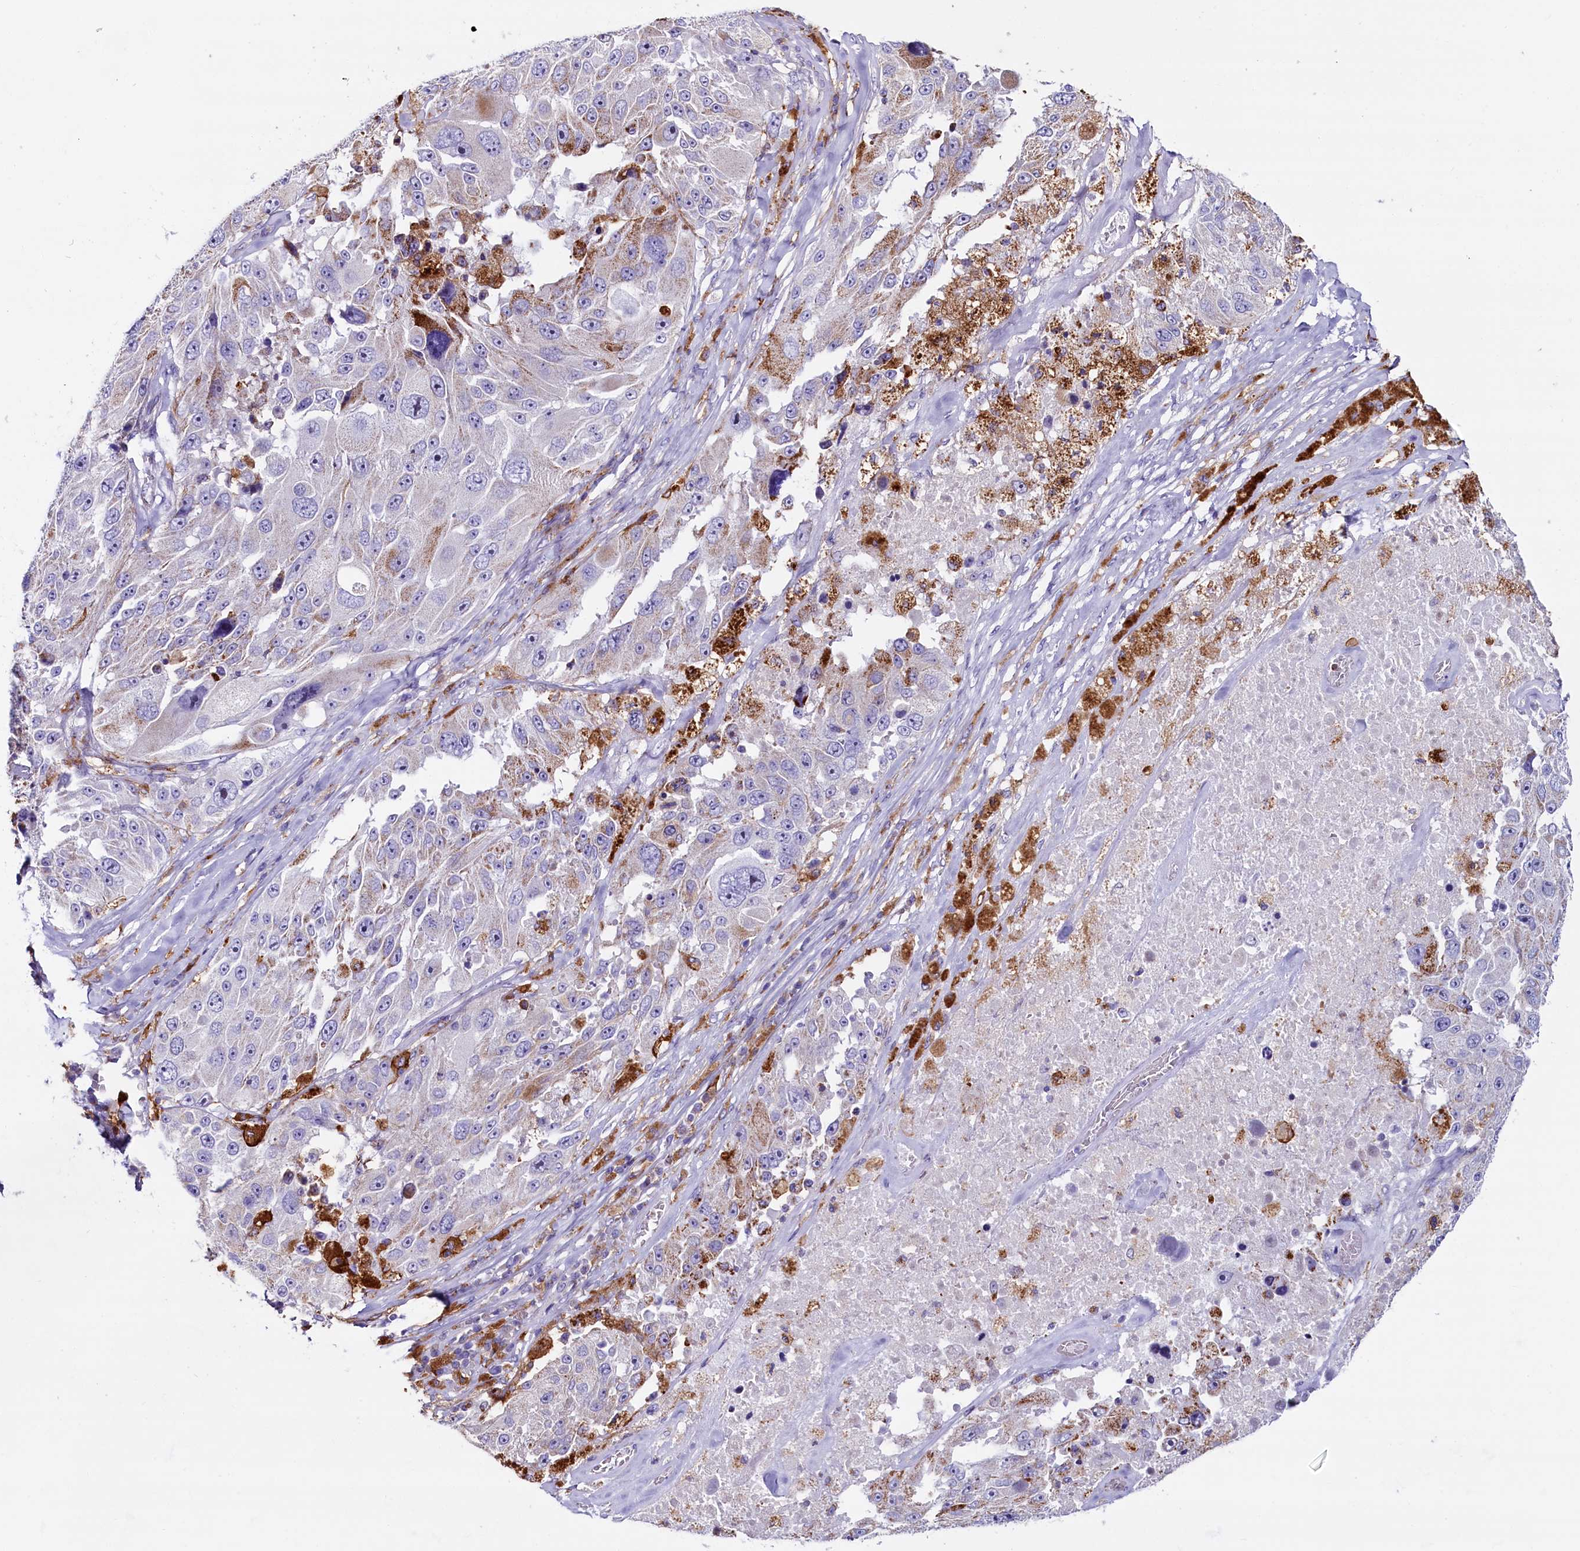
{"staining": {"intensity": "negative", "quantity": "none", "location": "none"}, "tissue": "melanoma", "cell_type": "Tumor cells", "image_type": "cancer", "snomed": [{"axis": "morphology", "description": "Malignant melanoma, Metastatic site"}, {"axis": "topography", "description": "Lymph node"}], "caption": "DAB (3,3'-diaminobenzidine) immunohistochemical staining of human melanoma exhibits no significant expression in tumor cells.", "gene": "IL20RA", "patient": {"sex": "male", "age": 62}}